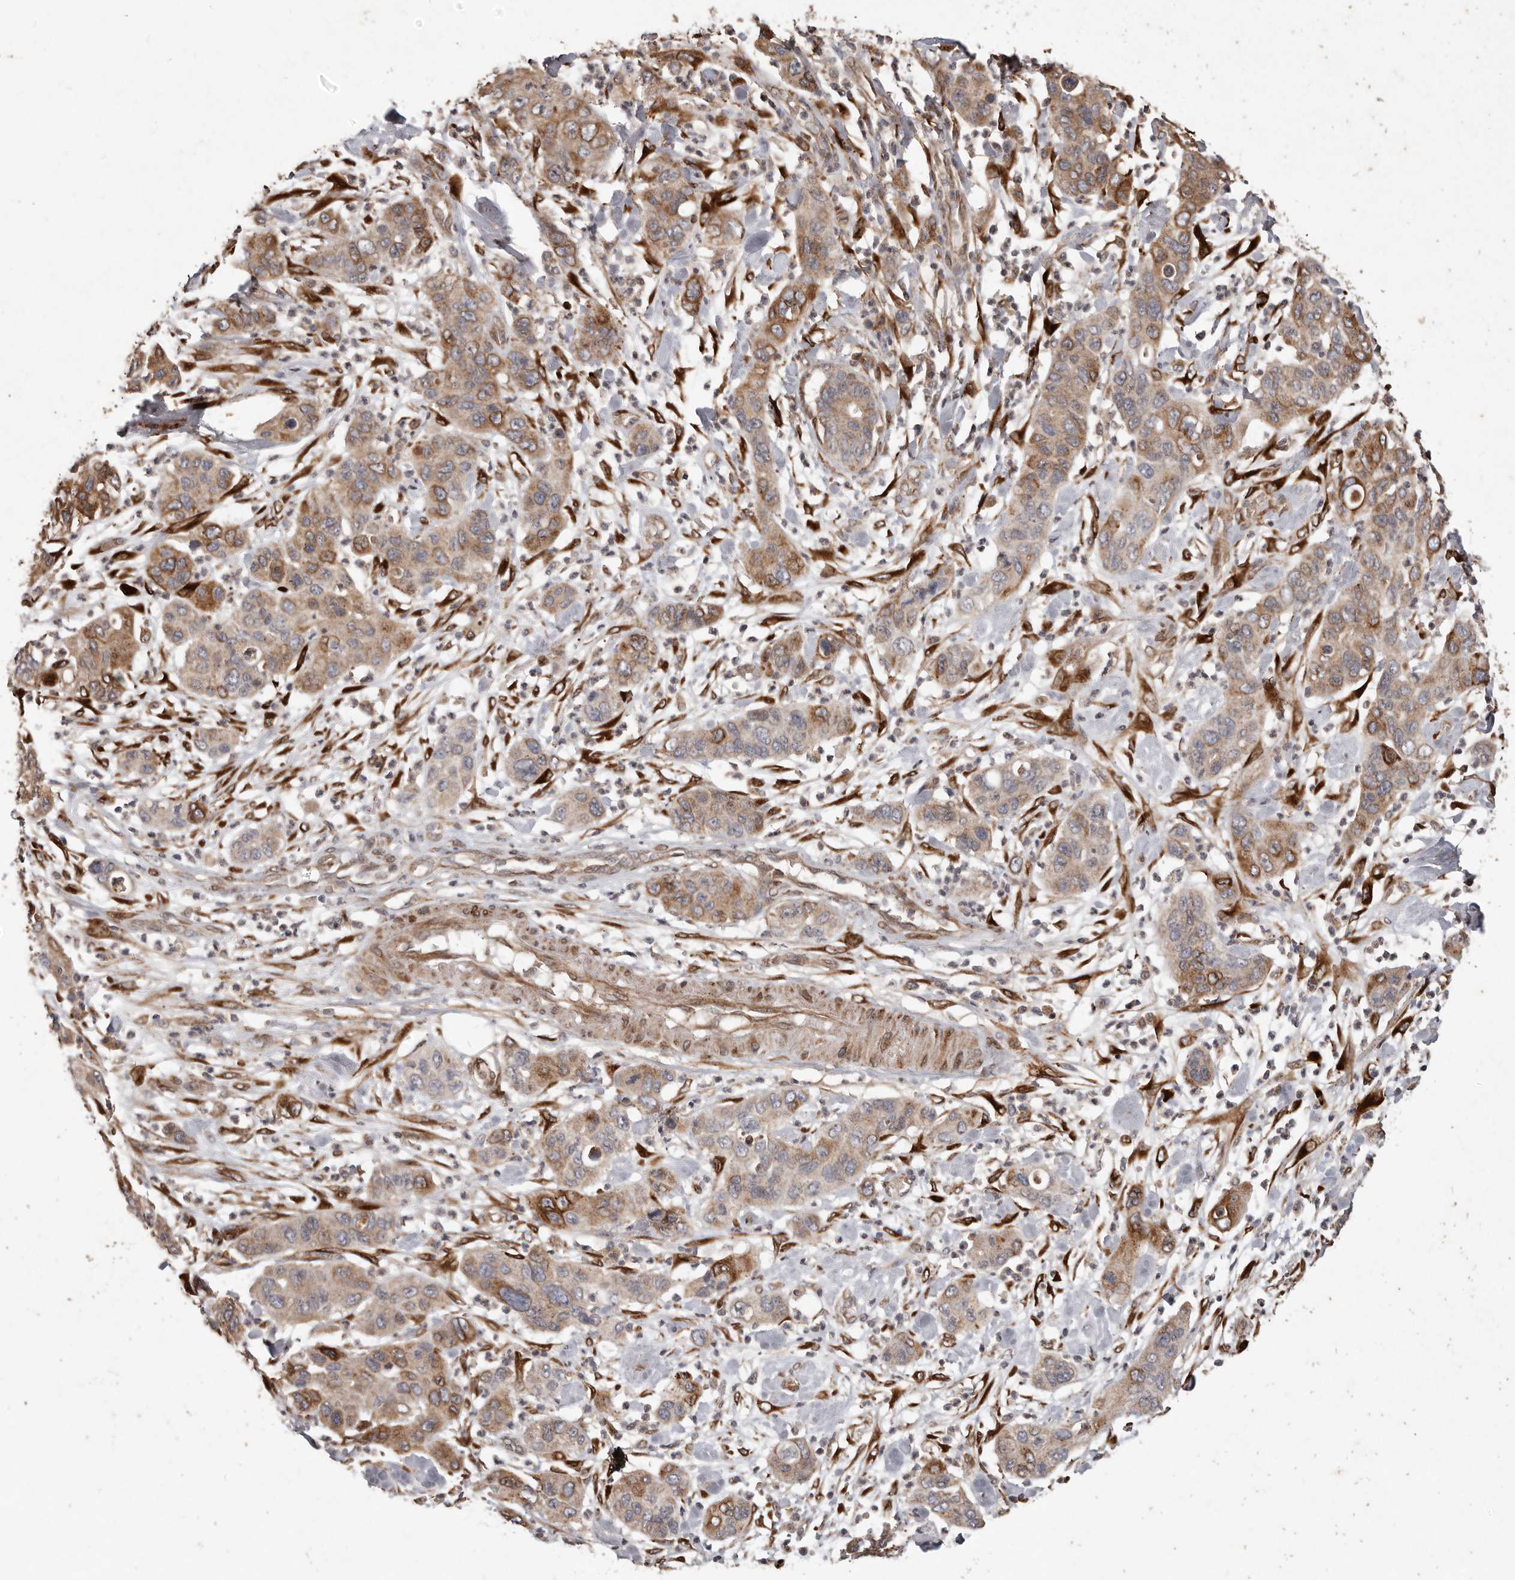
{"staining": {"intensity": "moderate", "quantity": ">75%", "location": "cytoplasmic/membranous"}, "tissue": "pancreatic cancer", "cell_type": "Tumor cells", "image_type": "cancer", "snomed": [{"axis": "morphology", "description": "Adenocarcinoma, NOS"}, {"axis": "topography", "description": "Pancreas"}], "caption": "Pancreatic adenocarcinoma tissue exhibits moderate cytoplasmic/membranous expression in about >75% of tumor cells, visualized by immunohistochemistry. Immunohistochemistry stains the protein in brown and the nuclei are stained blue.", "gene": "PLOD2", "patient": {"sex": "female", "age": 71}}